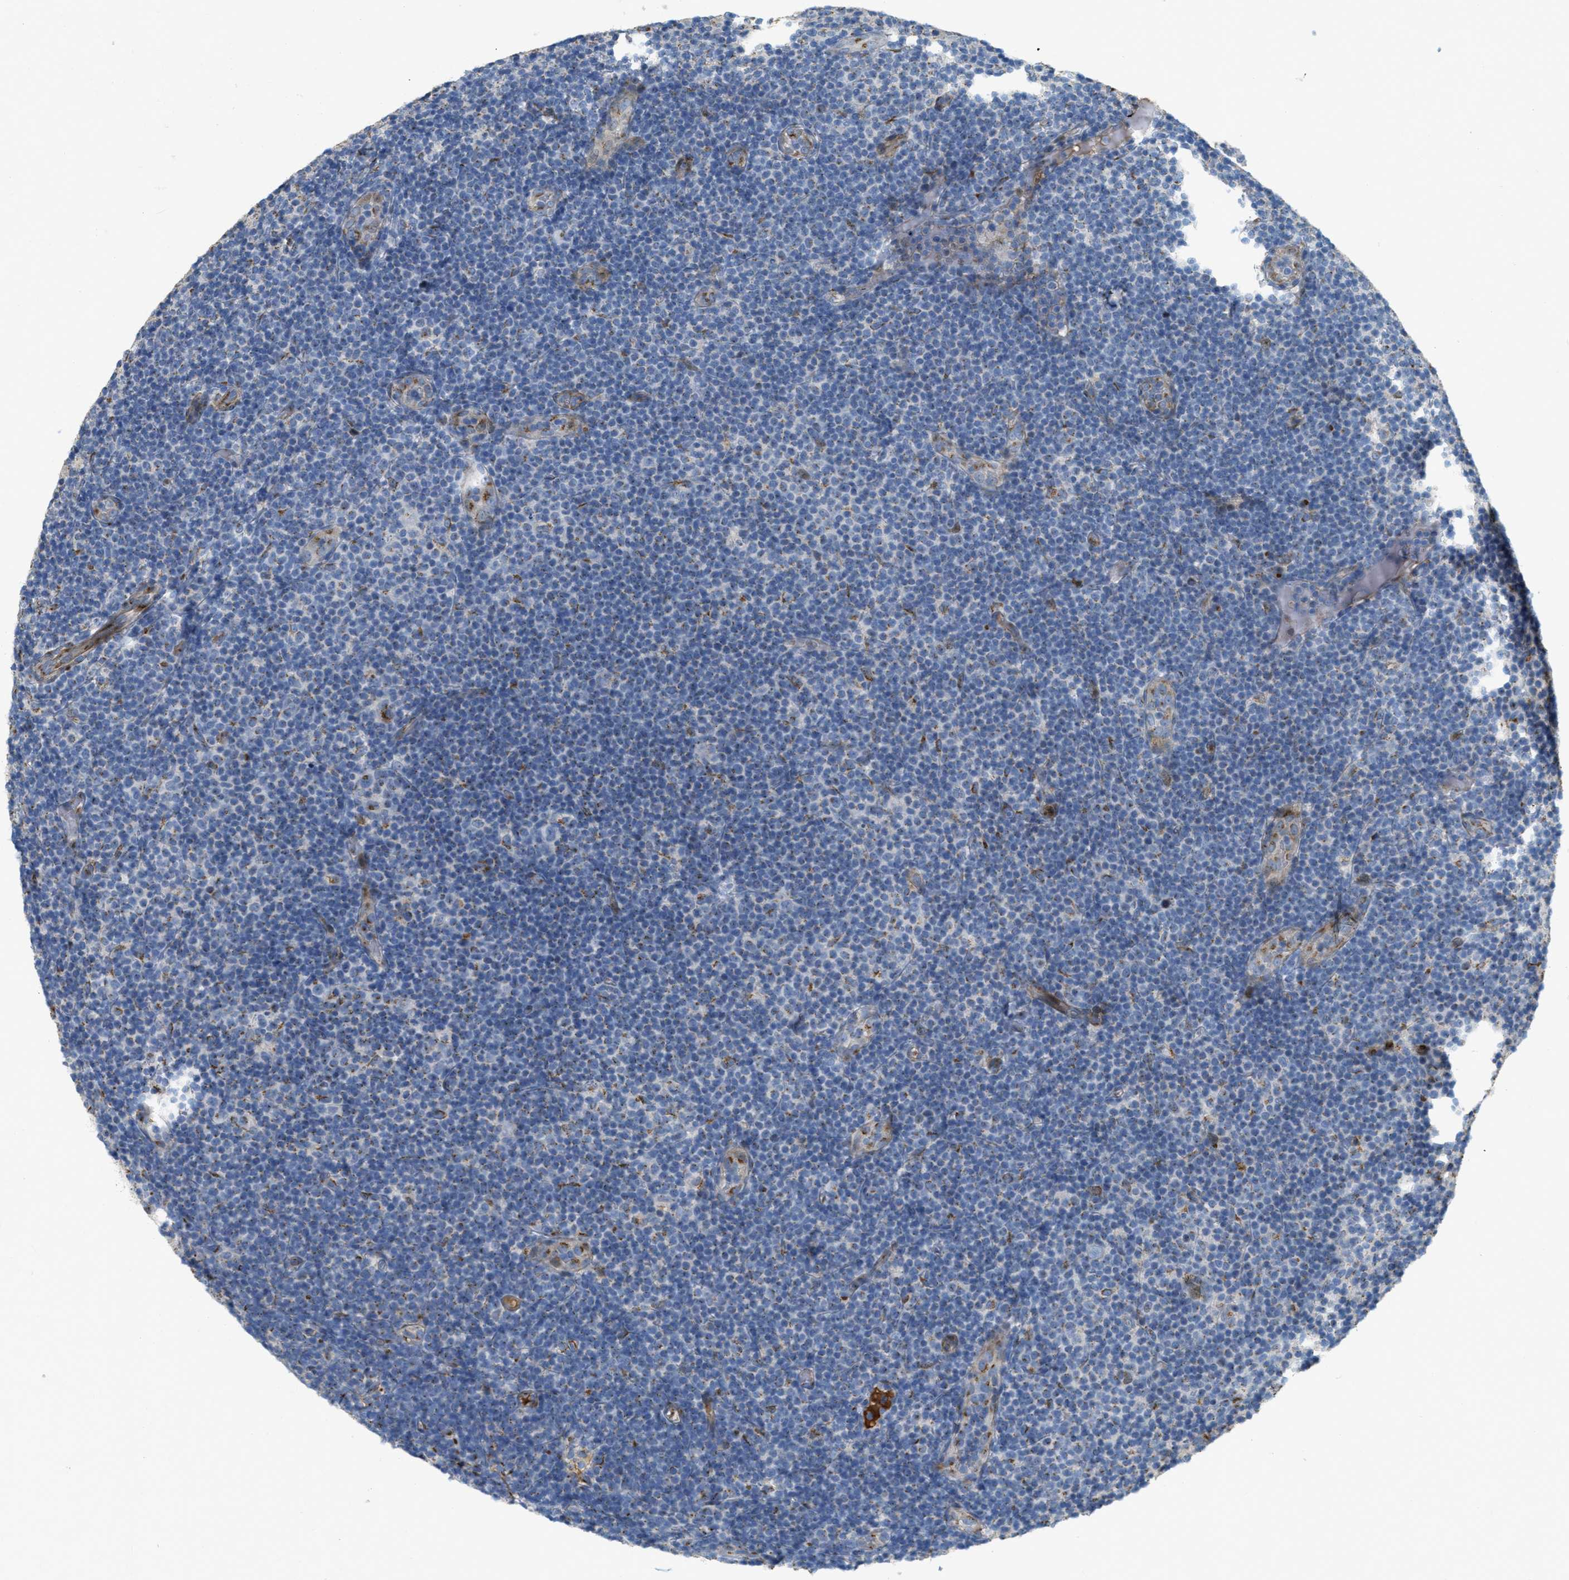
{"staining": {"intensity": "negative", "quantity": "none", "location": "none"}, "tissue": "lymphoma", "cell_type": "Tumor cells", "image_type": "cancer", "snomed": [{"axis": "morphology", "description": "Malignant lymphoma, non-Hodgkin's type, Low grade"}, {"axis": "topography", "description": "Lymph node"}], "caption": "Immunohistochemistry of human lymphoma demonstrates no staining in tumor cells.", "gene": "ZFPL1", "patient": {"sex": "male", "age": 83}}